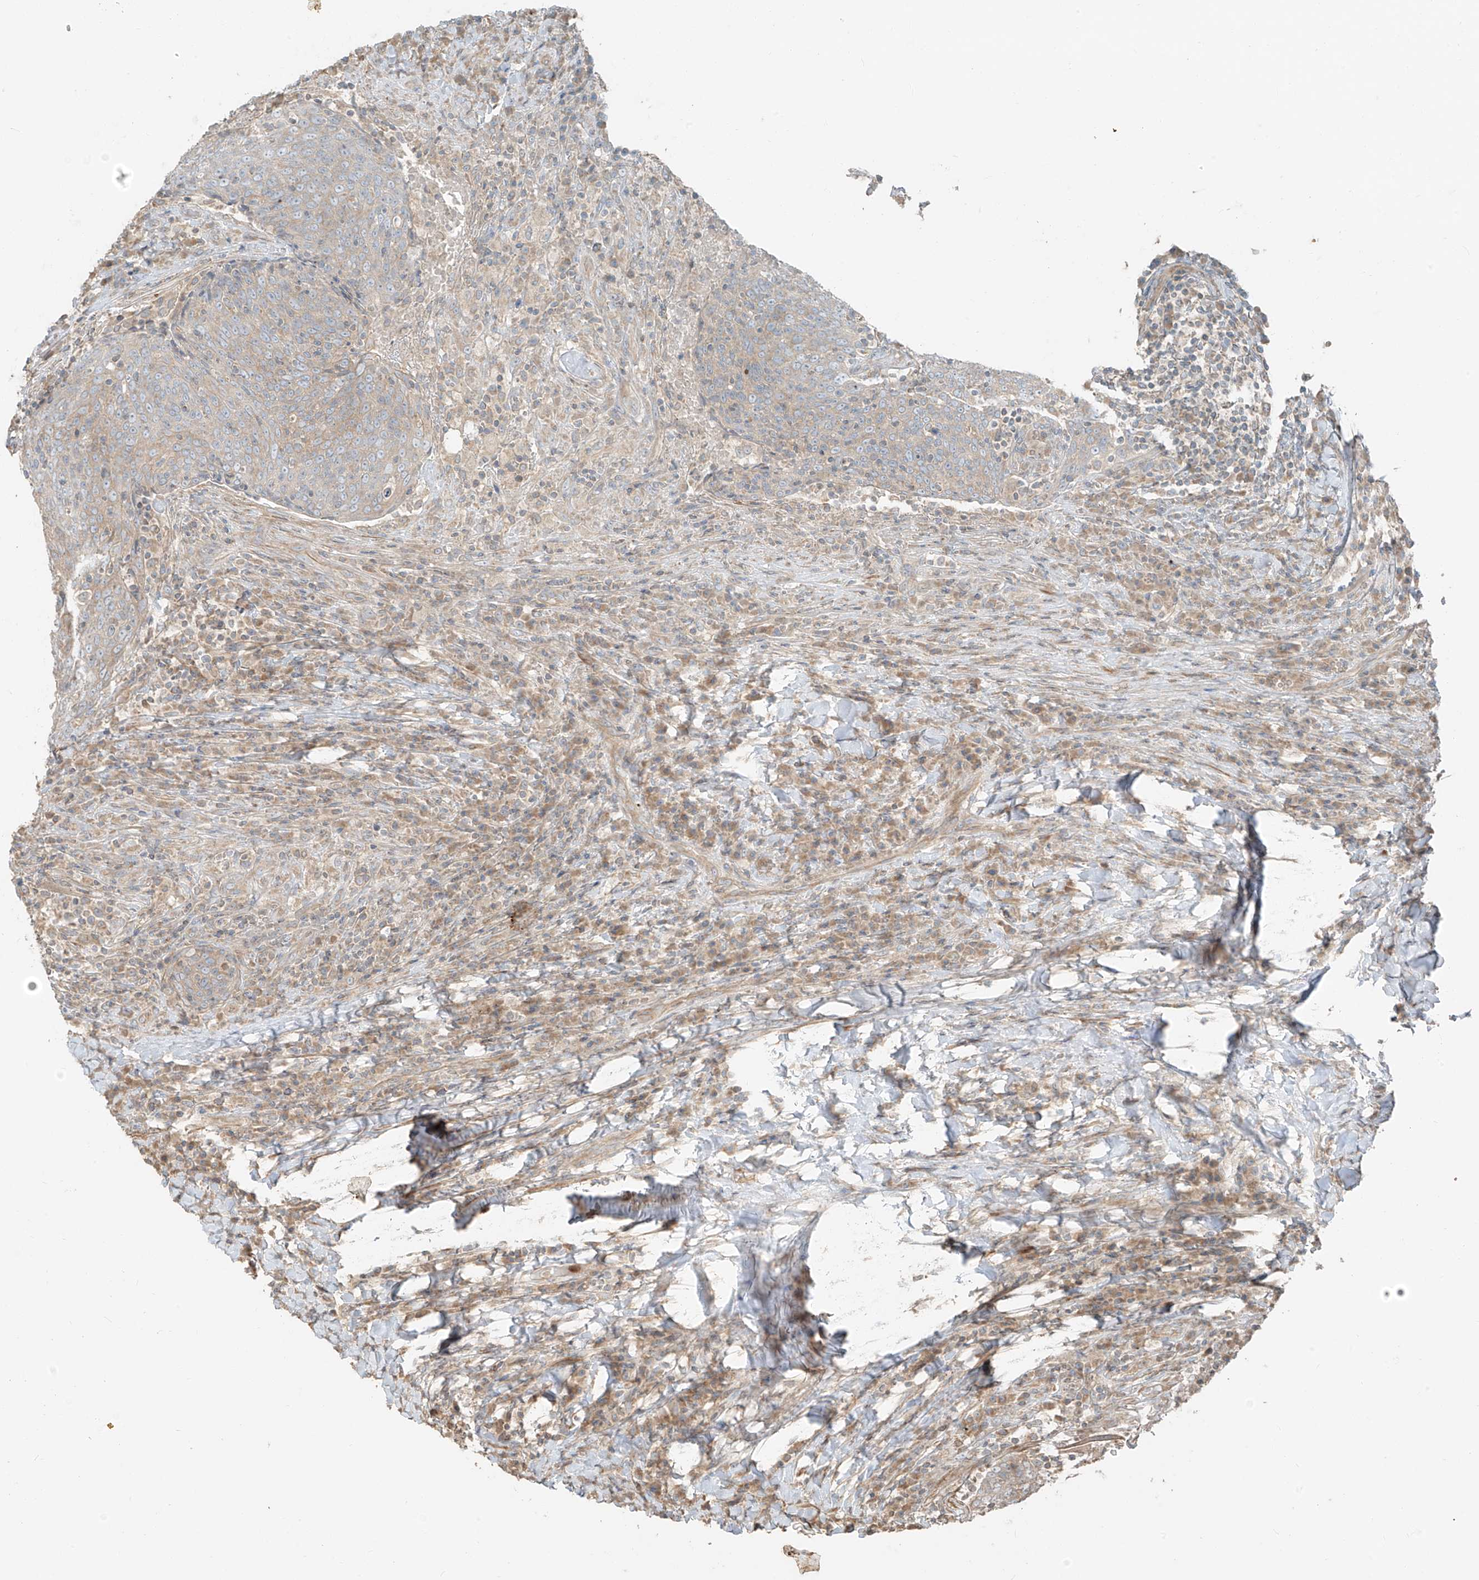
{"staining": {"intensity": "weak", "quantity": "<25%", "location": "cytoplasmic/membranous"}, "tissue": "head and neck cancer", "cell_type": "Tumor cells", "image_type": "cancer", "snomed": [{"axis": "morphology", "description": "Squamous cell carcinoma, NOS"}, {"axis": "morphology", "description": "Squamous cell carcinoma, metastatic, NOS"}, {"axis": "topography", "description": "Lymph node"}, {"axis": "topography", "description": "Head-Neck"}], "caption": "DAB (3,3'-diaminobenzidine) immunohistochemical staining of human metastatic squamous cell carcinoma (head and neck) exhibits no significant expression in tumor cells.", "gene": "ANKZF1", "patient": {"sex": "male", "age": 62}}